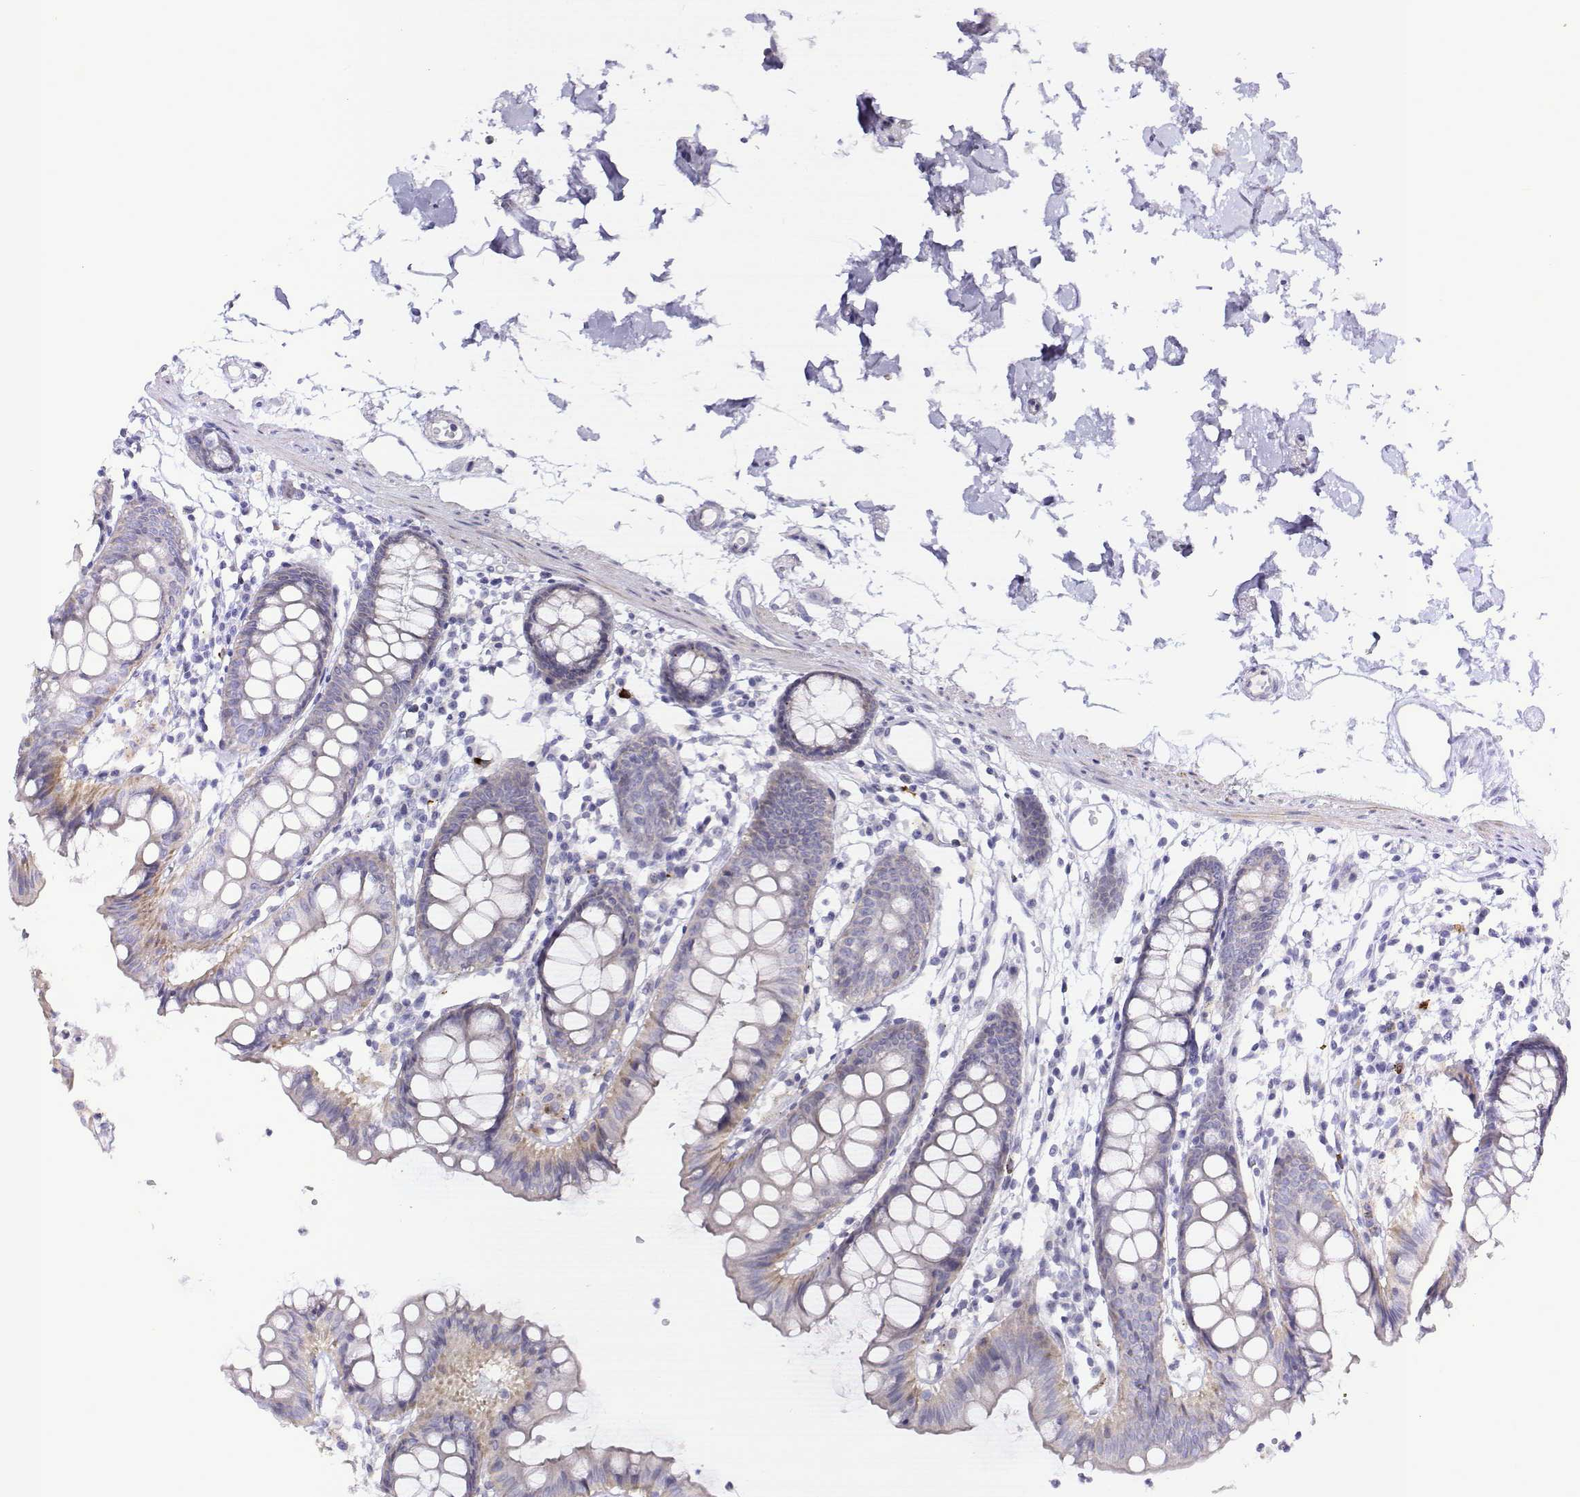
{"staining": {"intensity": "negative", "quantity": "none", "location": "none"}, "tissue": "colon", "cell_type": "Endothelial cells", "image_type": "normal", "snomed": [{"axis": "morphology", "description": "Normal tissue, NOS"}, {"axis": "topography", "description": "Colon"}], "caption": "Immunohistochemistry photomicrograph of benign colon stained for a protein (brown), which shows no expression in endothelial cells. The staining was performed using DAB (3,3'-diaminobenzidine) to visualize the protein expression in brown, while the nuclei were stained in blue with hematoxylin (Magnification: 20x).", "gene": "NOS1AP", "patient": {"sex": "female", "age": 84}}